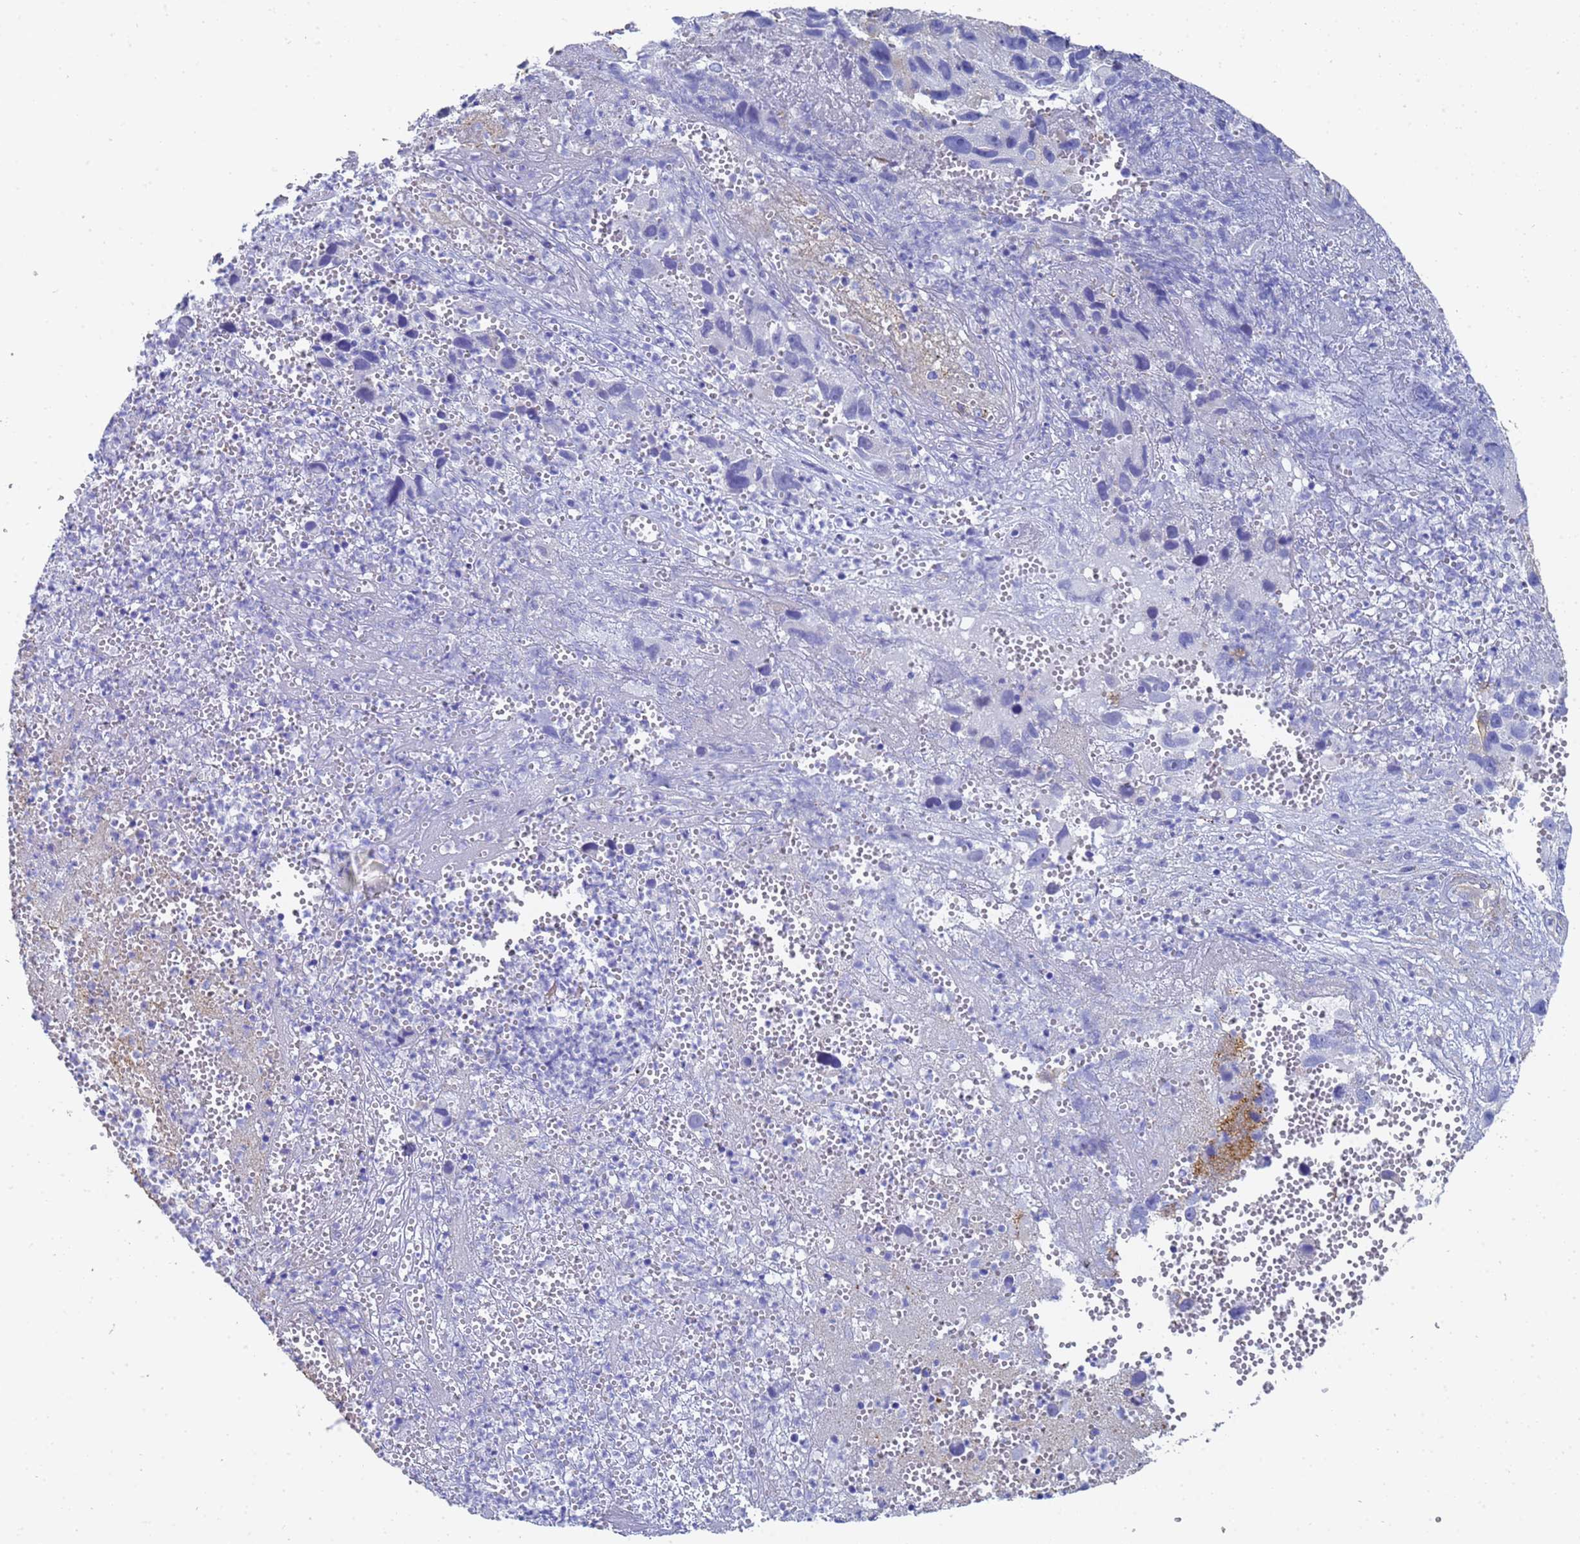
{"staining": {"intensity": "negative", "quantity": "none", "location": "none"}, "tissue": "melanoma", "cell_type": "Tumor cells", "image_type": "cancer", "snomed": [{"axis": "morphology", "description": "Malignant melanoma, NOS"}, {"axis": "topography", "description": "Skin"}], "caption": "Tumor cells show no significant expression in melanoma.", "gene": "TUBB1", "patient": {"sex": "male", "age": 84}}